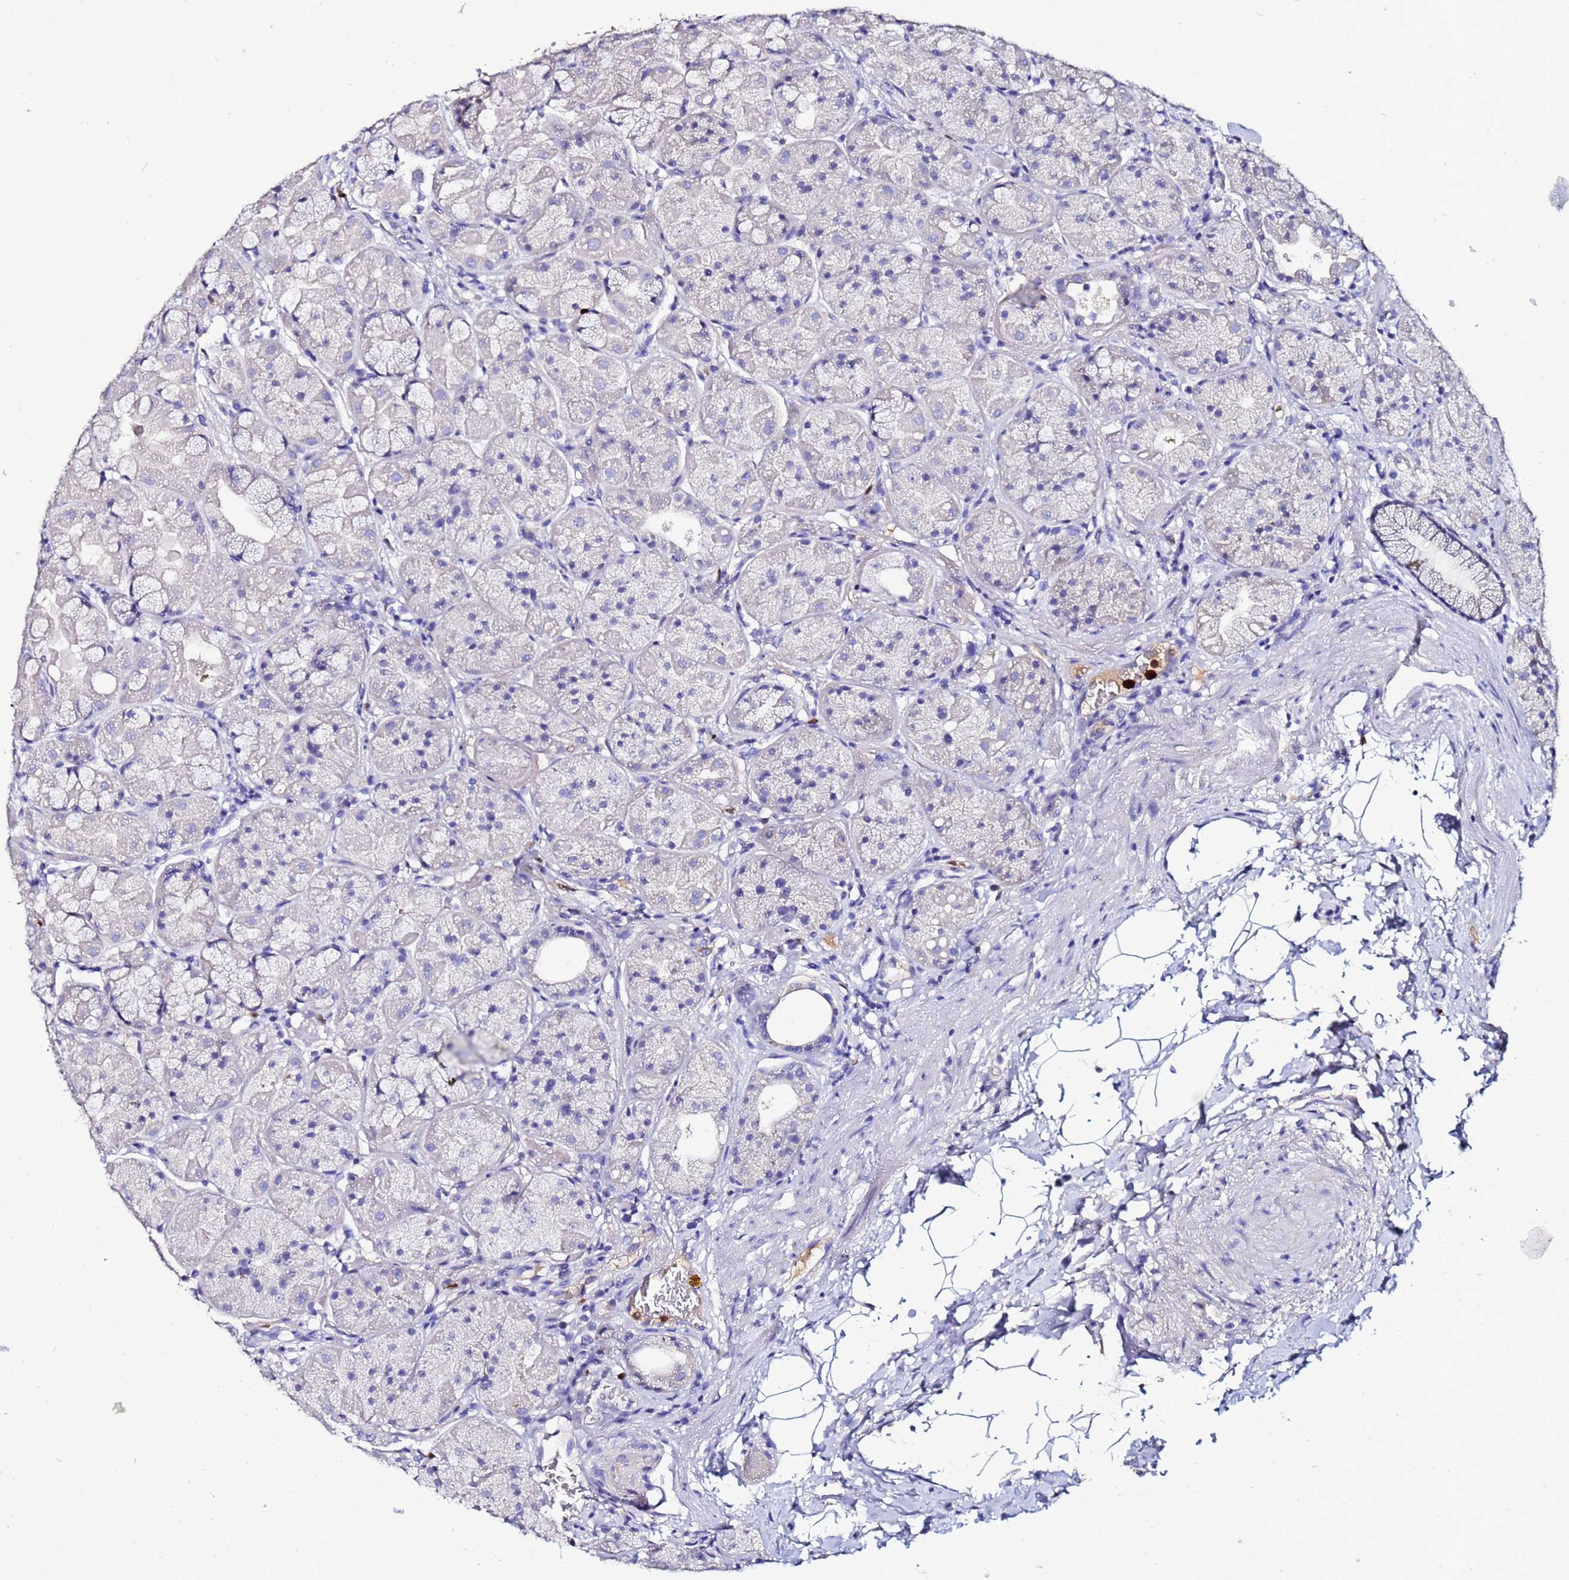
{"staining": {"intensity": "moderate", "quantity": "<25%", "location": "cytoplasmic/membranous"}, "tissue": "stomach", "cell_type": "Glandular cells", "image_type": "normal", "snomed": [{"axis": "morphology", "description": "Normal tissue, NOS"}, {"axis": "topography", "description": "Stomach"}], "caption": "This micrograph reveals unremarkable stomach stained with immunohistochemistry (IHC) to label a protein in brown. The cytoplasmic/membranous of glandular cells show moderate positivity for the protein. Nuclei are counter-stained blue.", "gene": "TUBAL3", "patient": {"sex": "male", "age": 57}}